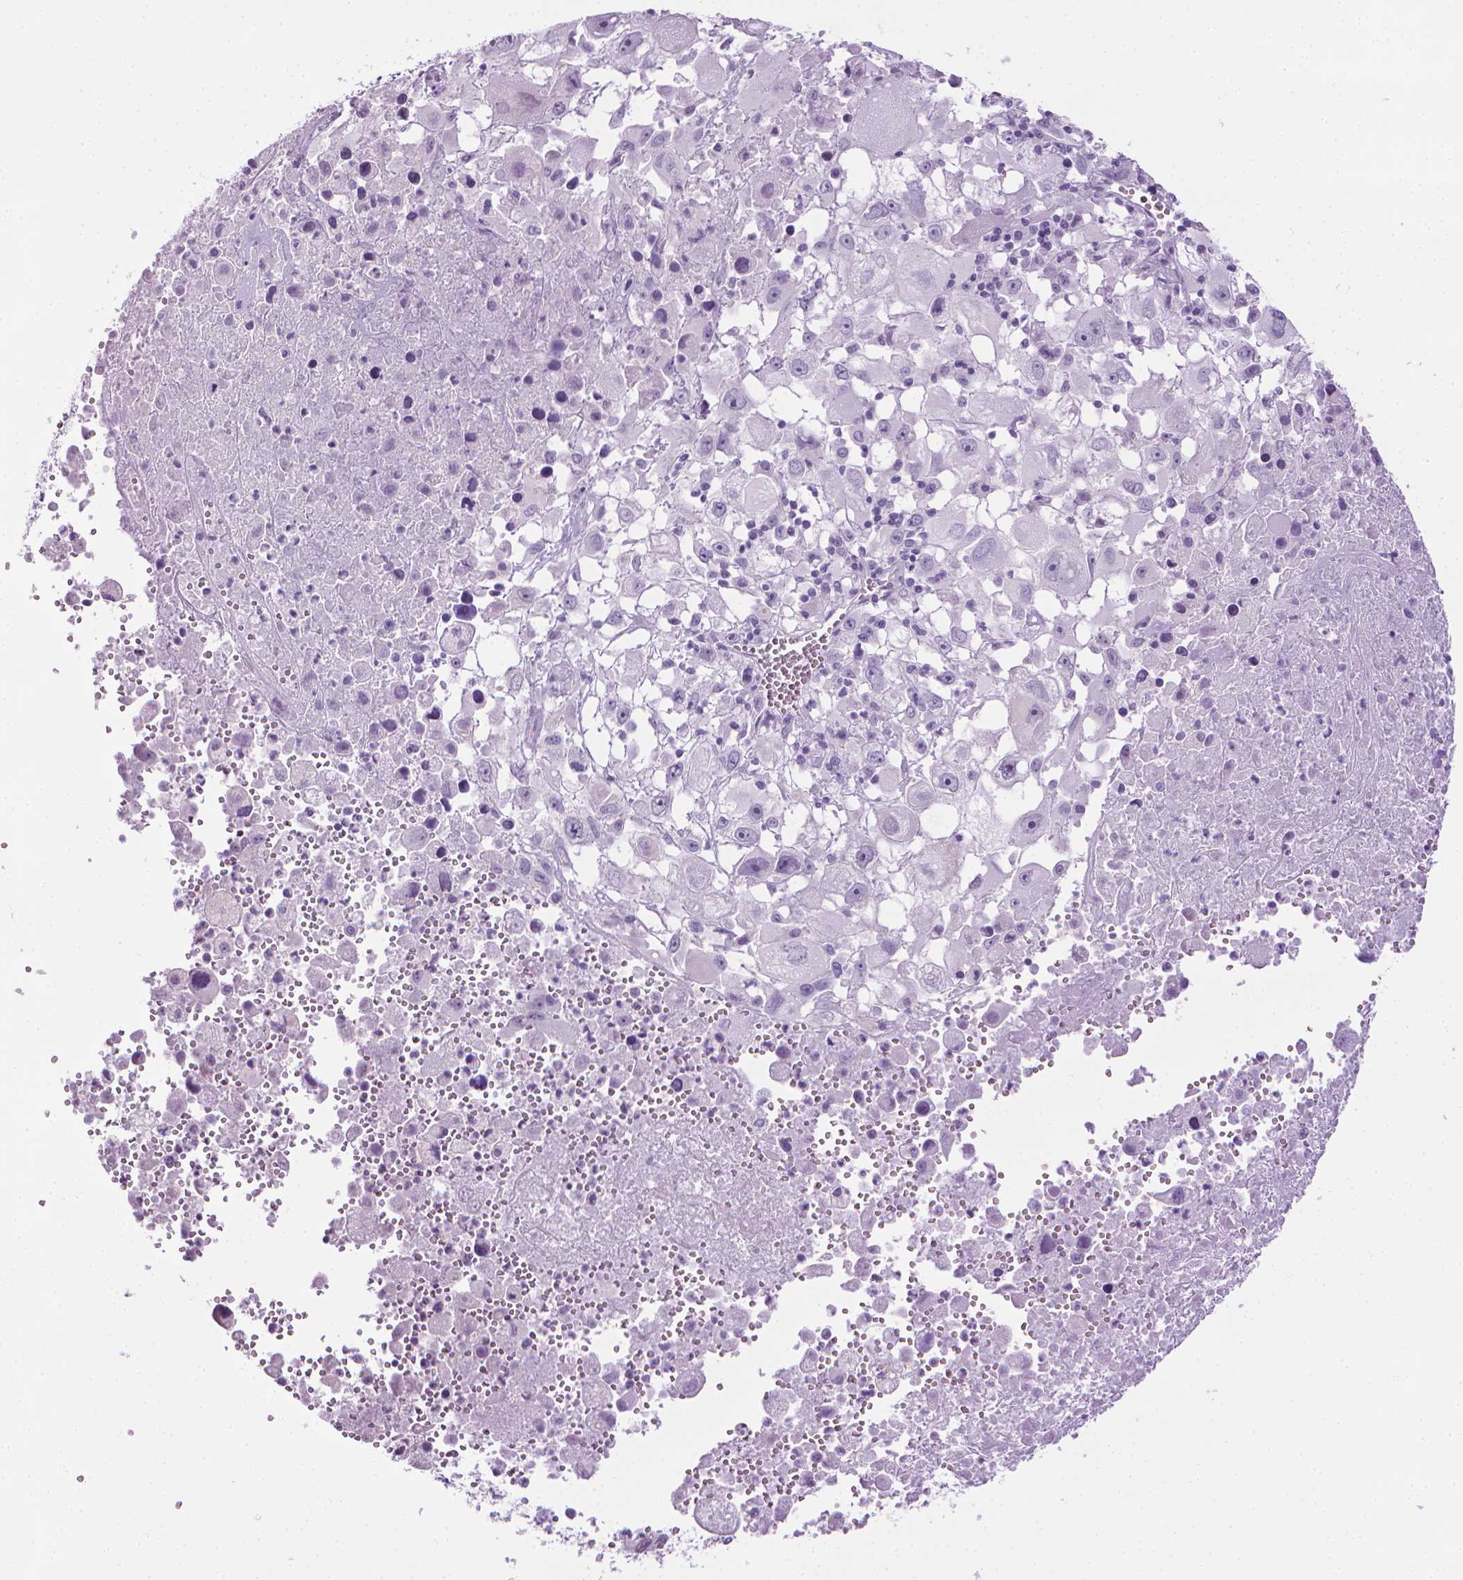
{"staining": {"intensity": "negative", "quantity": "none", "location": "none"}, "tissue": "melanoma", "cell_type": "Tumor cells", "image_type": "cancer", "snomed": [{"axis": "morphology", "description": "Malignant melanoma, Metastatic site"}, {"axis": "topography", "description": "Soft tissue"}], "caption": "Immunohistochemistry histopathology image of neoplastic tissue: human malignant melanoma (metastatic site) stained with DAB (3,3'-diaminobenzidine) demonstrates no significant protein positivity in tumor cells.", "gene": "DNAI7", "patient": {"sex": "male", "age": 50}}